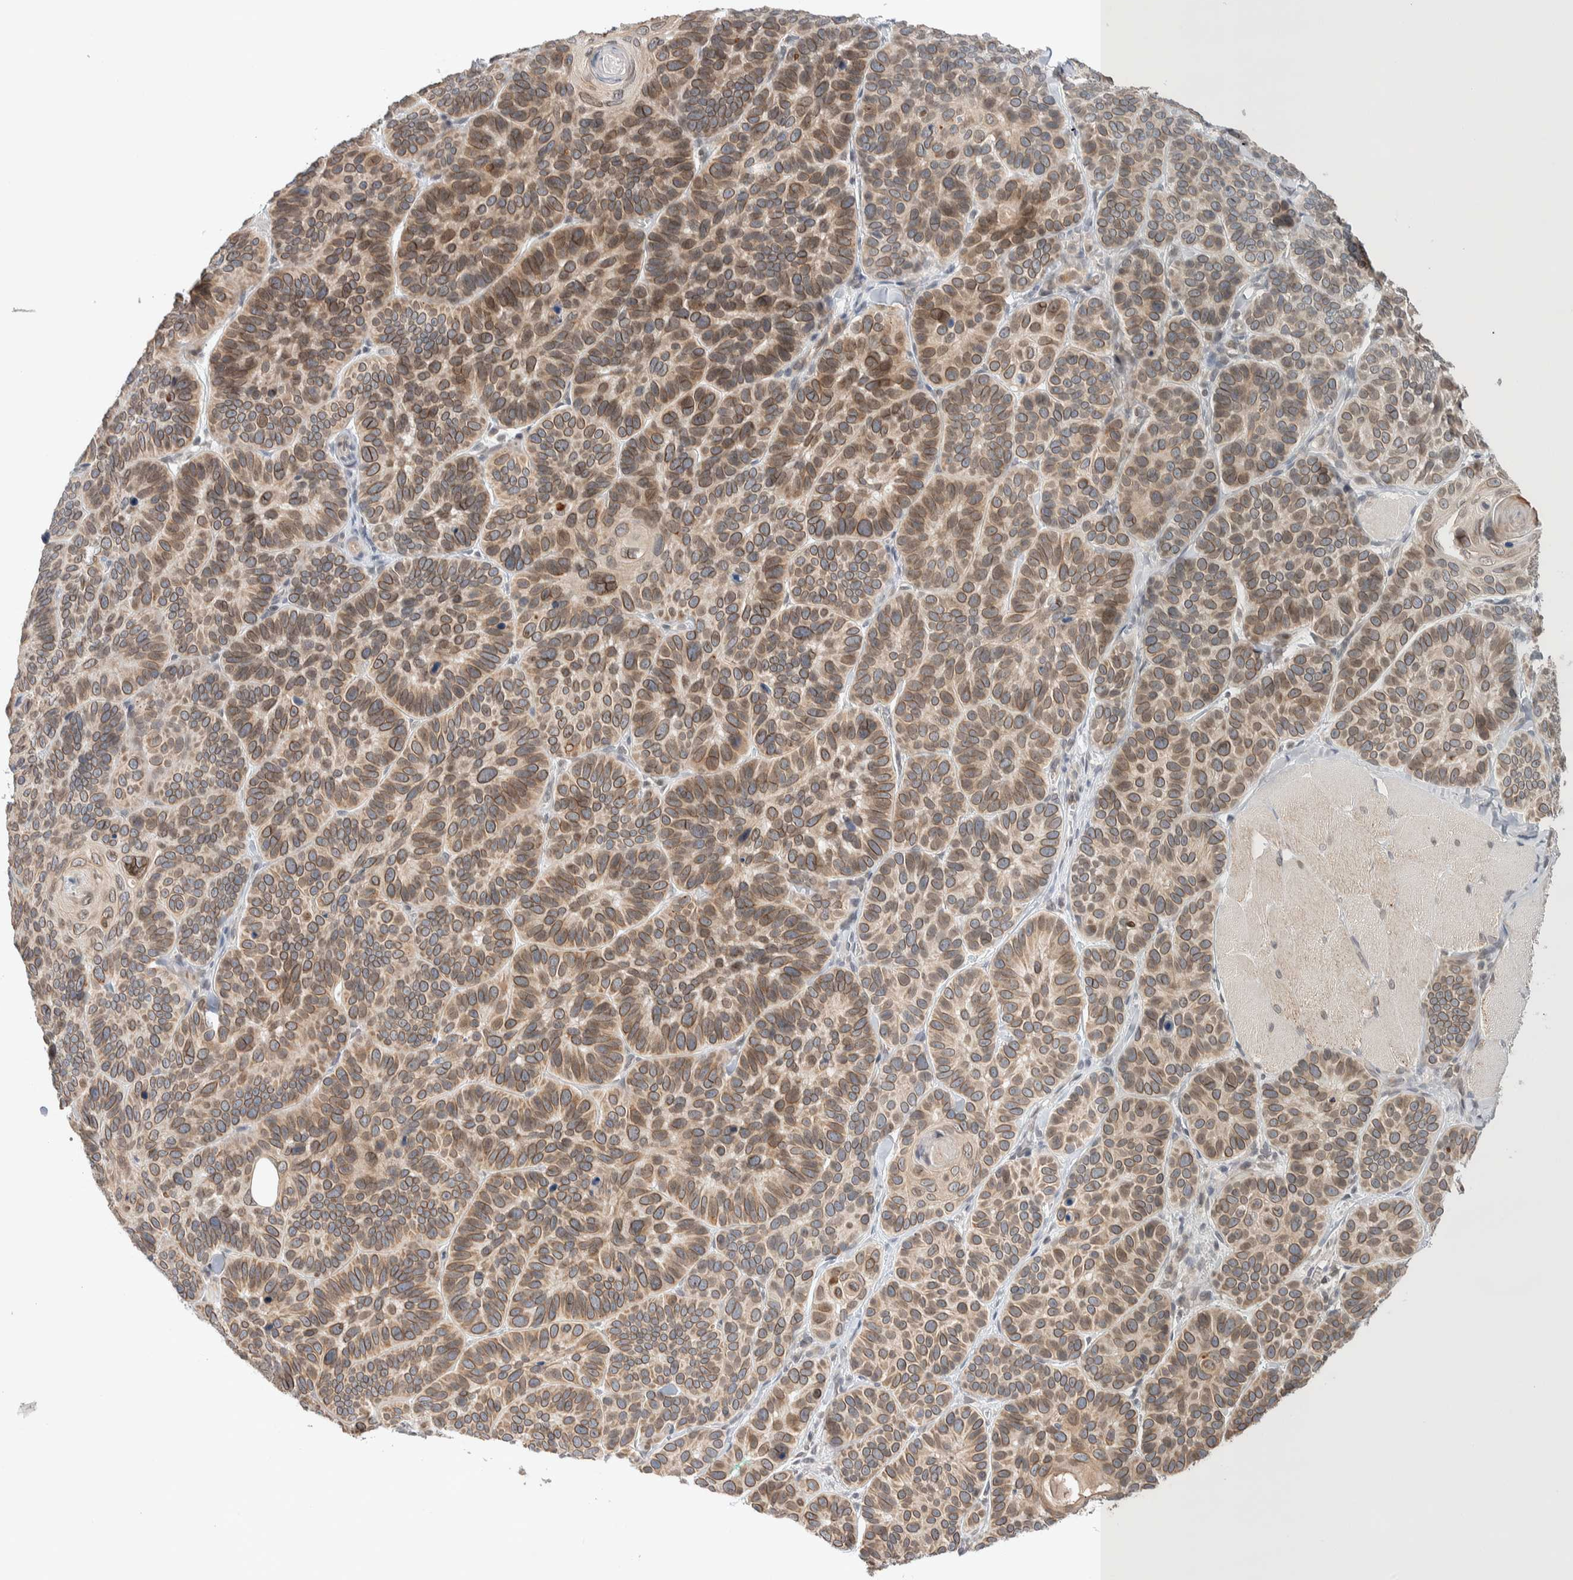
{"staining": {"intensity": "moderate", "quantity": ">75%", "location": "cytoplasmic/membranous,nuclear"}, "tissue": "skin cancer", "cell_type": "Tumor cells", "image_type": "cancer", "snomed": [{"axis": "morphology", "description": "Basal cell carcinoma"}, {"axis": "topography", "description": "Skin"}], "caption": "DAB (3,3'-diaminobenzidine) immunohistochemical staining of skin cancer displays moderate cytoplasmic/membranous and nuclear protein positivity in approximately >75% of tumor cells. The staining was performed using DAB, with brown indicating positive protein expression. Nuclei are stained blue with hematoxylin.", "gene": "CRAT", "patient": {"sex": "male", "age": 62}}